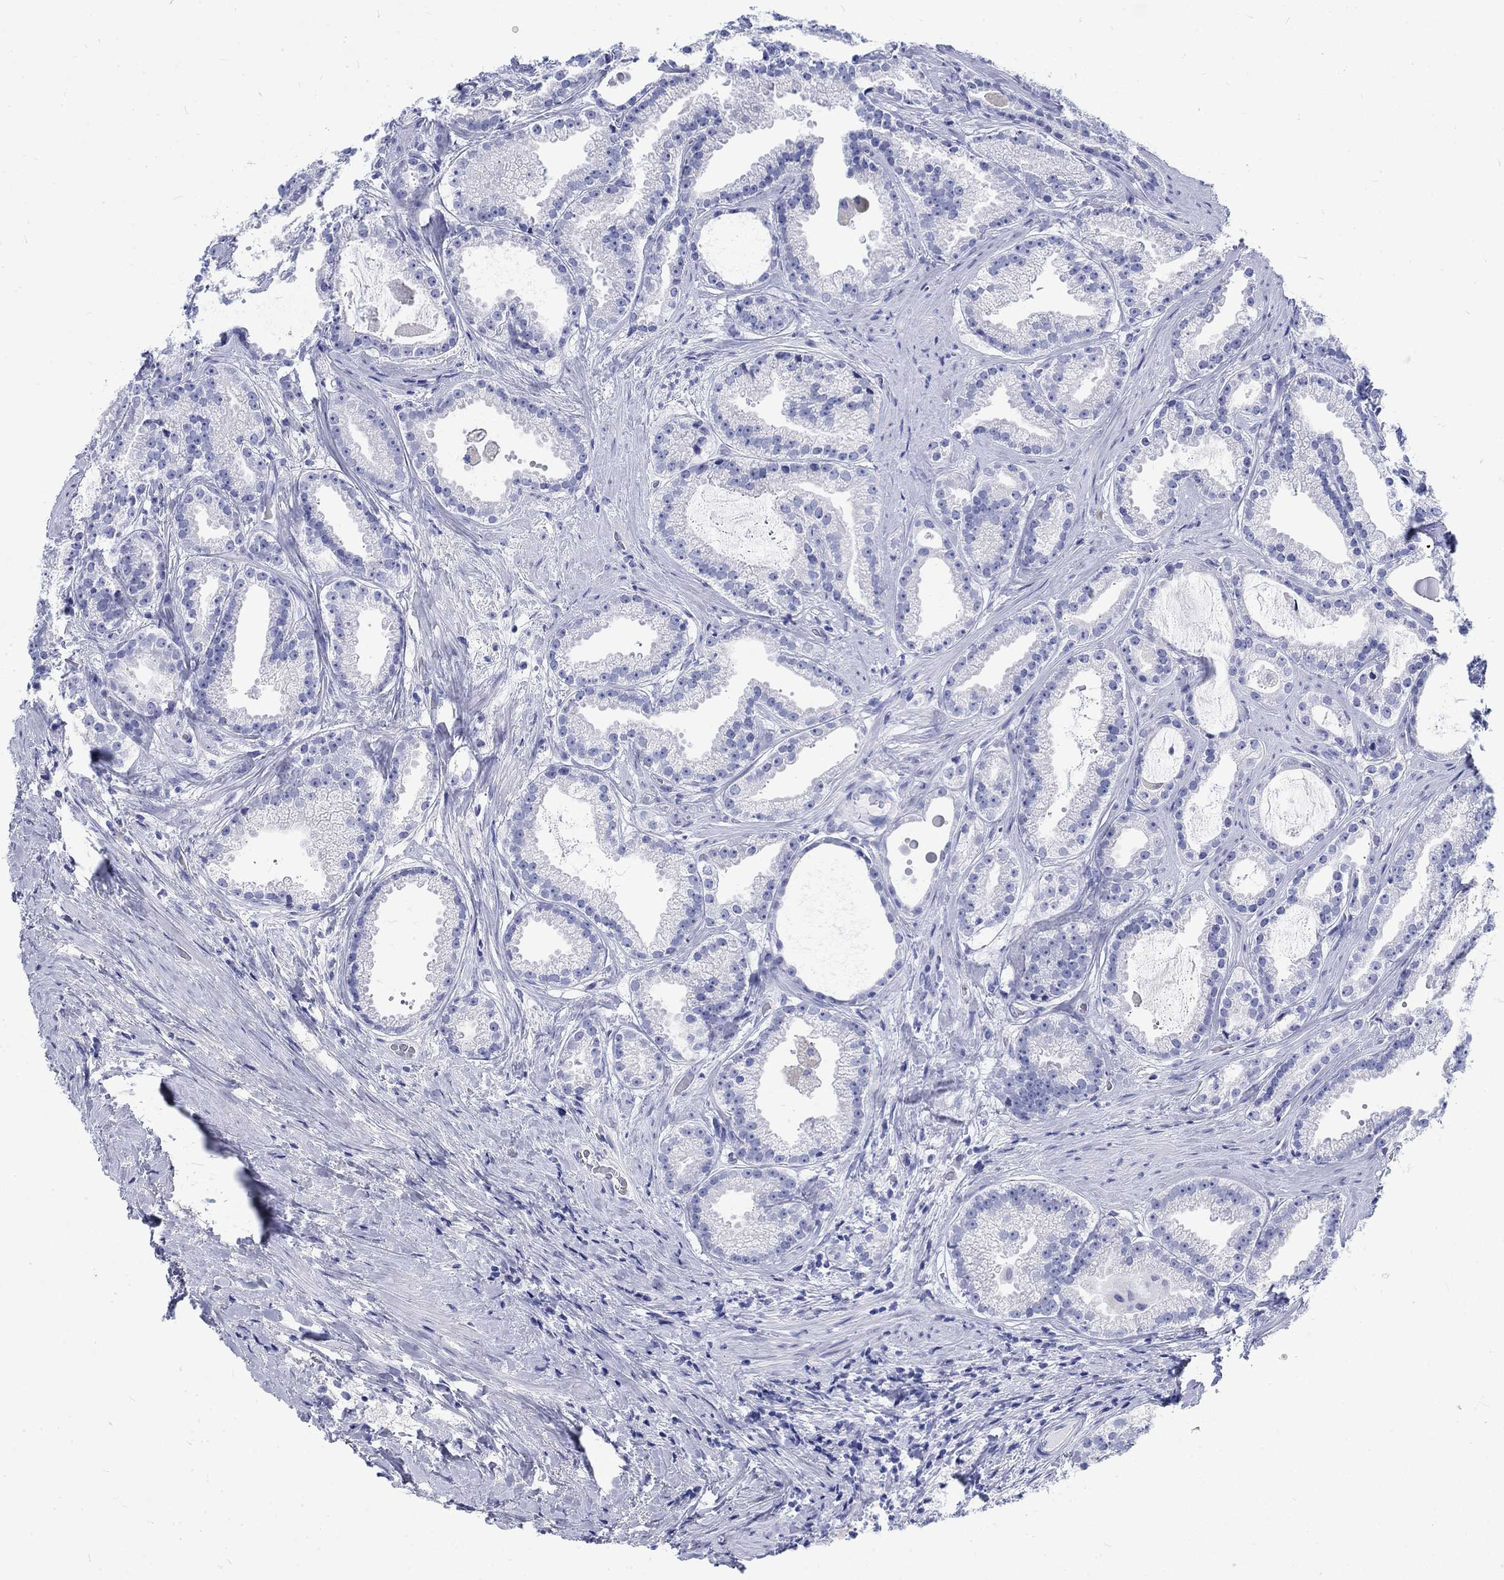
{"staining": {"intensity": "negative", "quantity": "none", "location": "none"}, "tissue": "prostate cancer", "cell_type": "Tumor cells", "image_type": "cancer", "snomed": [{"axis": "morphology", "description": "Adenocarcinoma, NOS"}, {"axis": "morphology", "description": "Adenocarcinoma, High grade"}, {"axis": "topography", "description": "Prostate"}], "caption": "The micrograph shows no significant positivity in tumor cells of prostate cancer.", "gene": "KRT76", "patient": {"sex": "male", "age": 64}}